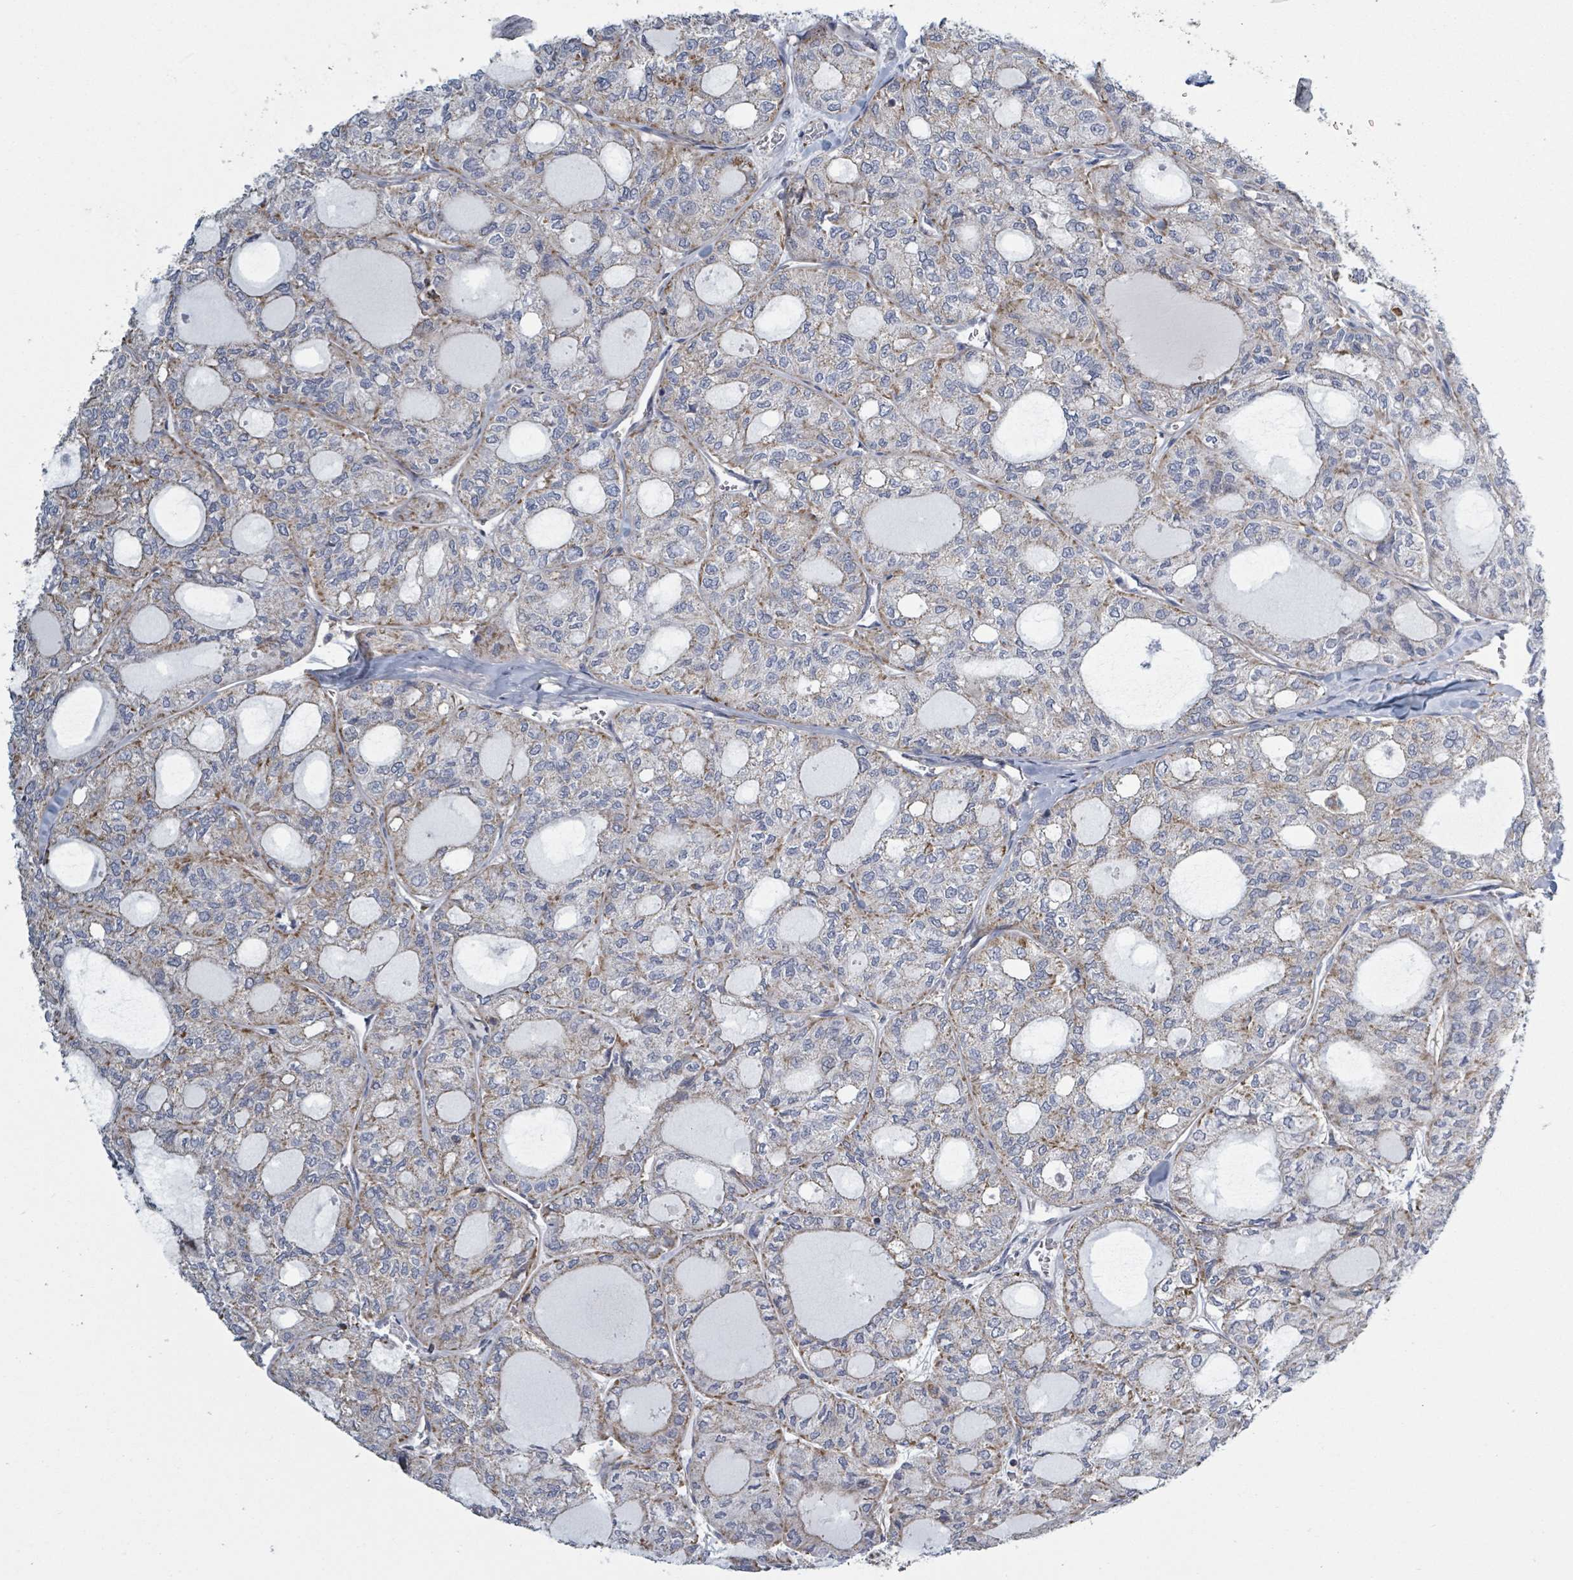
{"staining": {"intensity": "moderate", "quantity": "<25%", "location": "cytoplasmic/membranous"}, "tissue": "thyroid cancer", "cell_type": "Tumor cells", "image_type": "cancer", "snomed": [{"axis": "morphology", "description": "Follicular adenoma carcinoma, NOS"}, {"axis": "topography", "description": "Thyroid gland"}], "caption": "A brown stain labels moderate cytoplasmic/membranous expression of a protein in thyroid cancer tumor cells.", "gene": "ADCK1", "patient": {"sex": "male", "age": 75}}